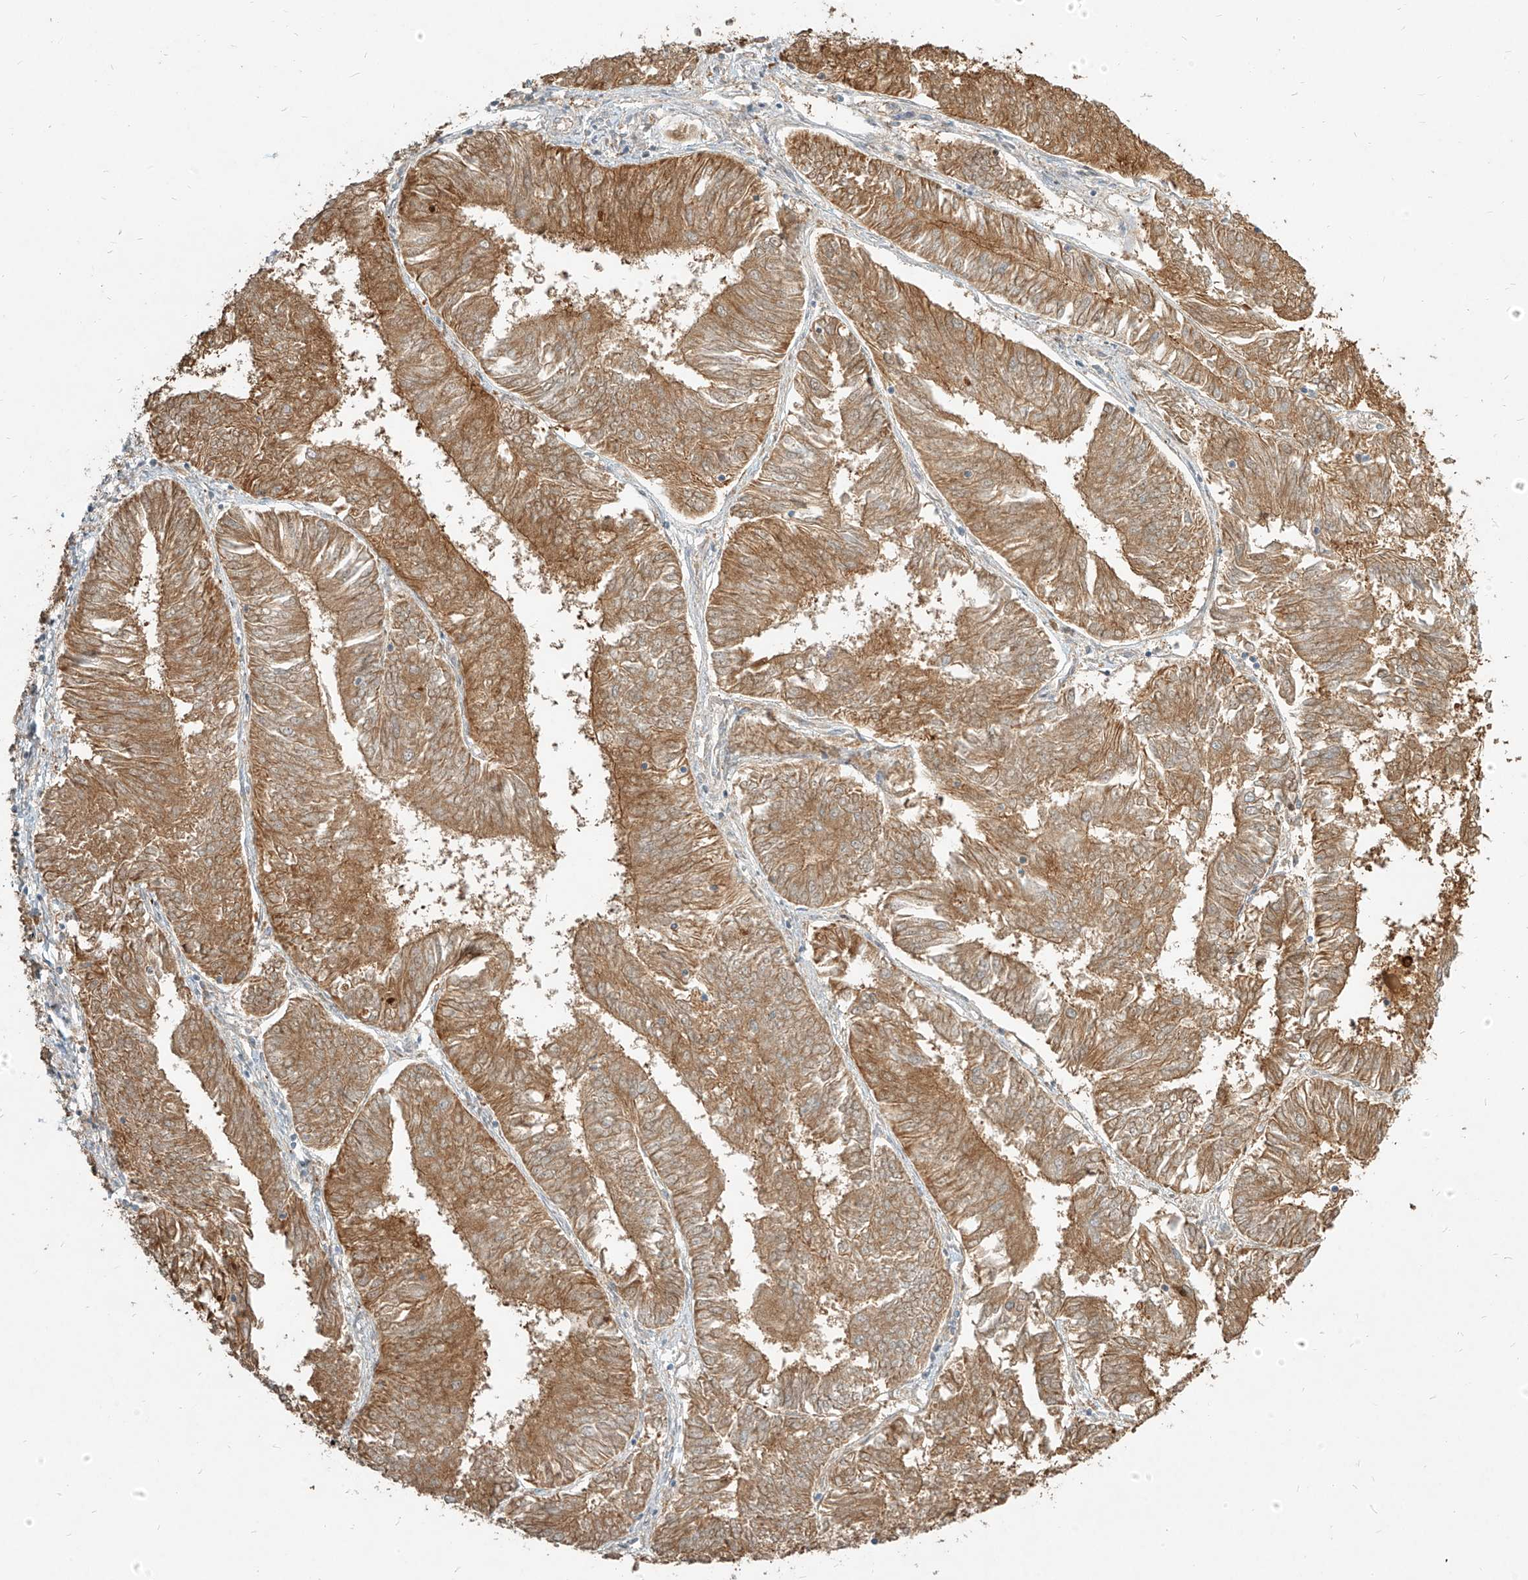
{"staining": {"intensity": "moderate", "quantity": ">75%", "location": "cytoplasmic/membranous"}, "tissue": "endometrial cancer", "cell_type": "Tumor cells", "image_type": "cancer", "snomed": [{"axis": "morphology", "description": "Adenocarcinoma, NOS"}, {"axis": "topography", "description": "Endometrium"}], "caption": "Endometrial adenocarcinoma tissue shows moderate cytoplasmic/membranous positivity in about >75% of tumor cells, visualized by immunohistochemistry.", "gene": "PGD", "patient": {"sex": "female", "age": 58}}